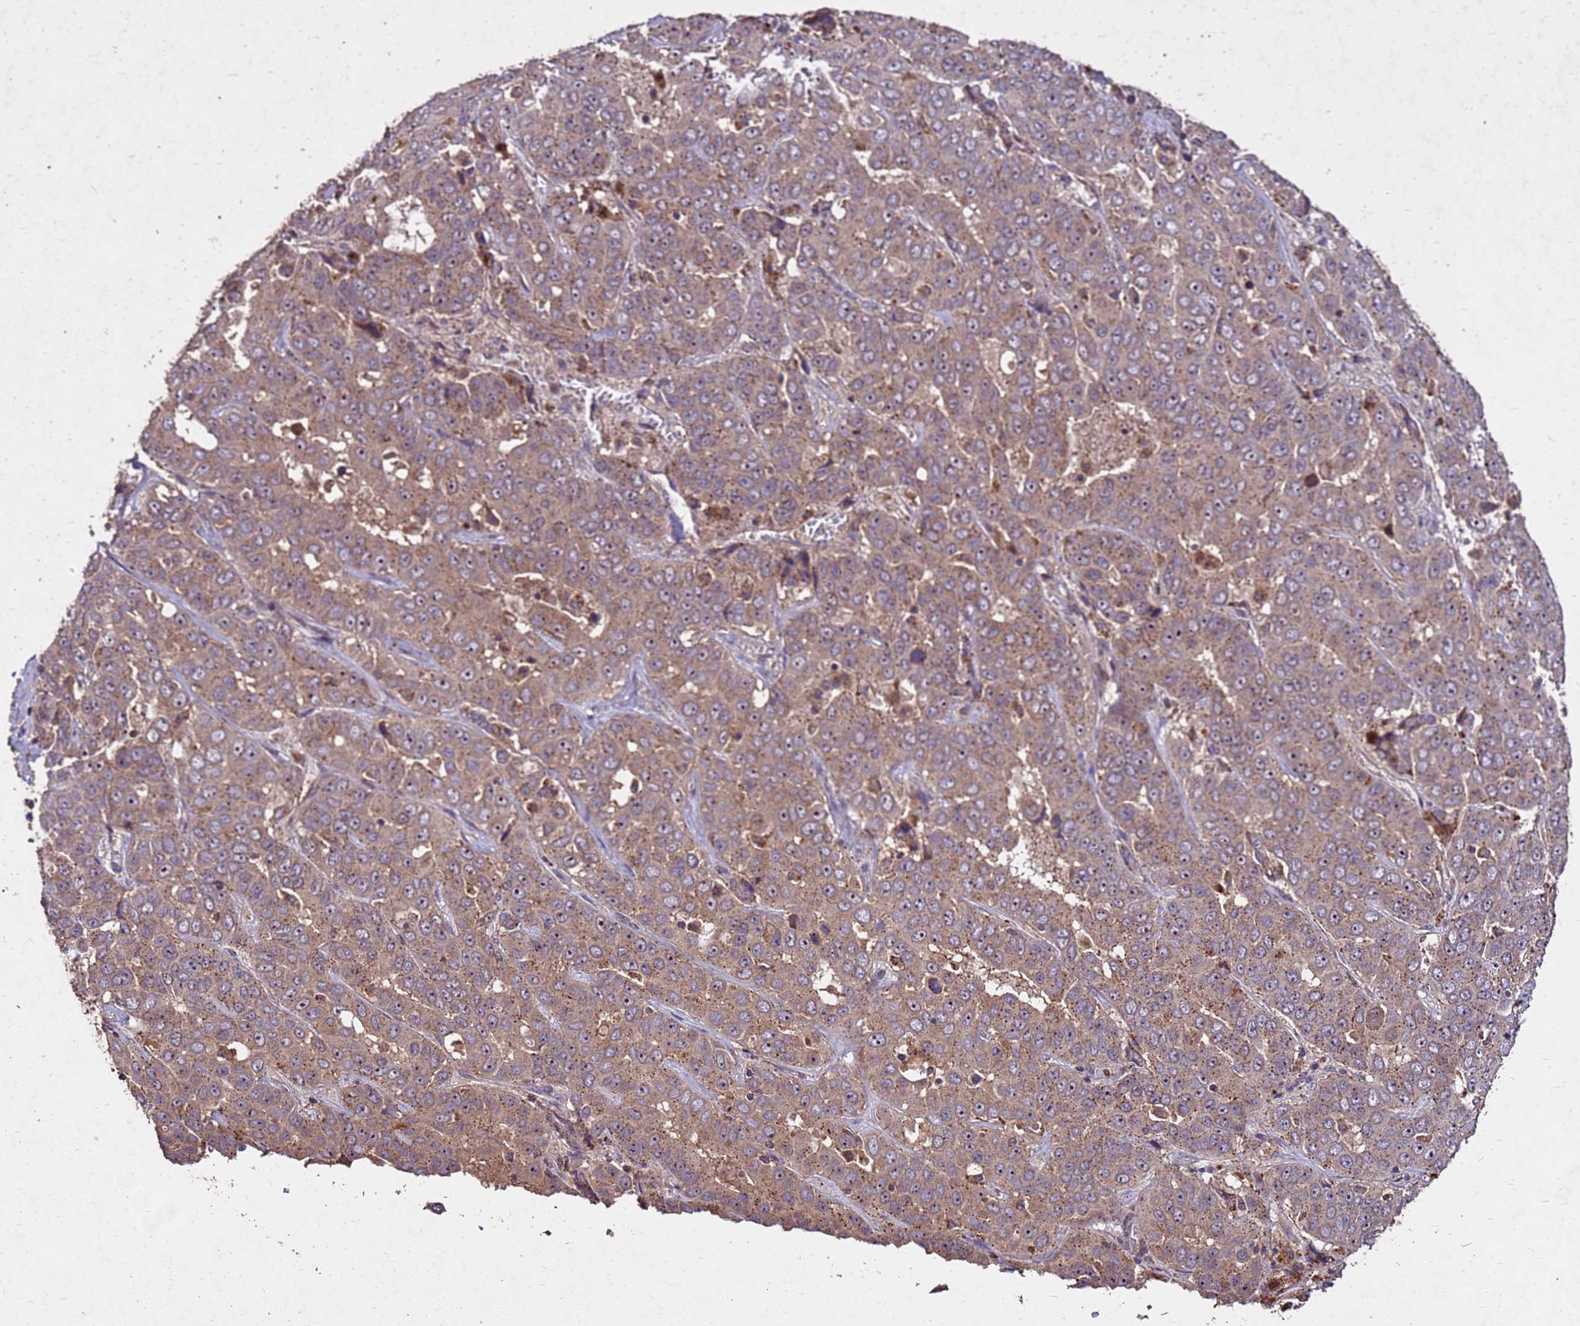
{"staining": {"intensity": "moderate", "quantity": ">75%", "location": "cytoplasmic/membranous"}, "tissue": "liver cancer", "cell_type": "Tumor cells", "image_type": "cancer", "snomed": [{"axis": "morphology", "description": "Cholangiocarcinoma"}, {"axis": "topography", "description": "Liver"}], "caption": "Protein analysis of cholangiocarcinoma (liver) tissue reveals moderate cytoplasmic/membranous positivity in about >75% of tumor cells. The staining is performed using DAB brown chromogen to label protein expression. The nuclei are counter-stained blue using hematoxylin.", "gene": "TOR4A", "patient": {"sex": "female", "age": 52}}